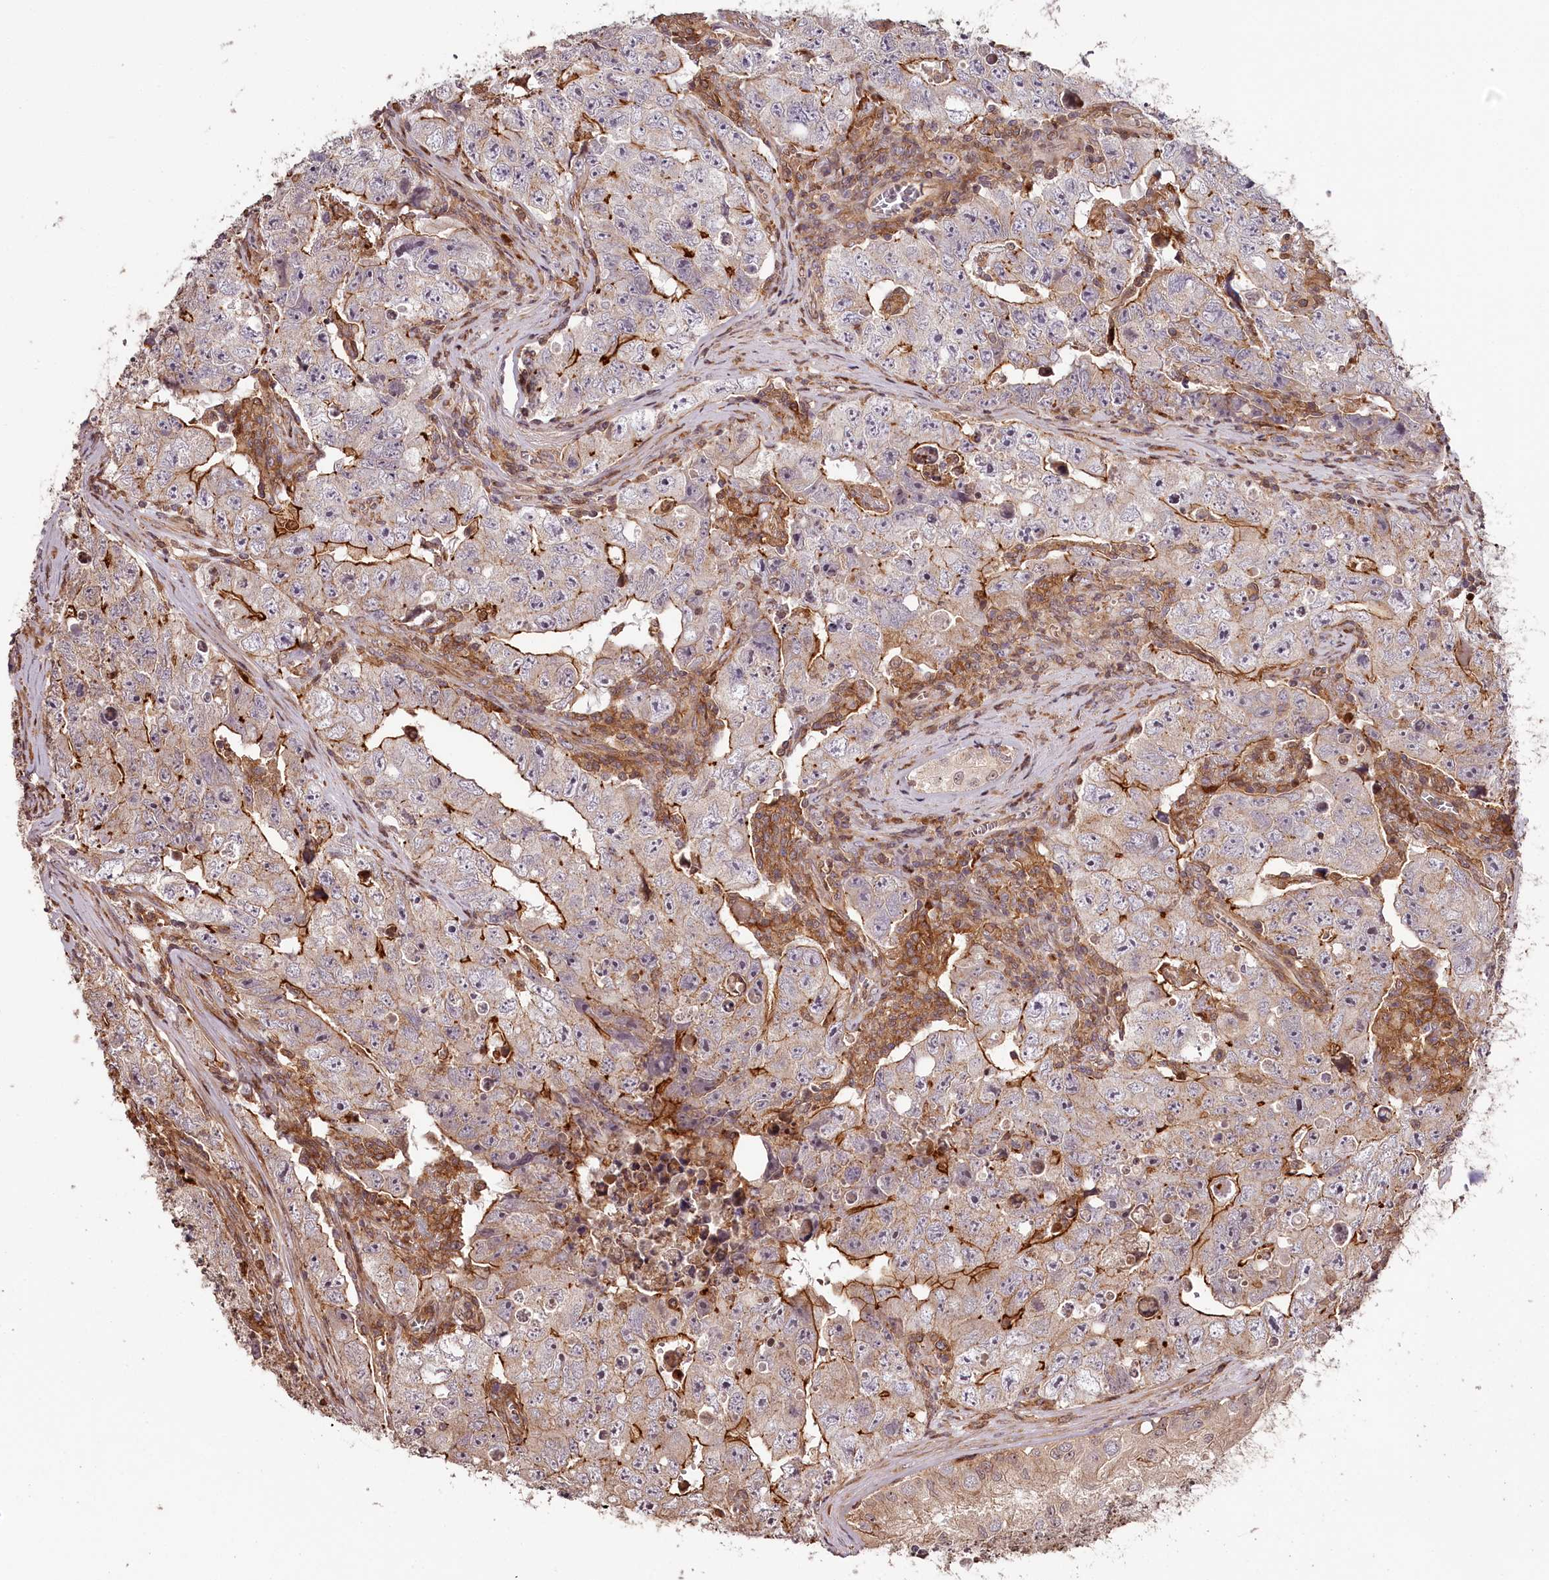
{"staining": {"intensity": "strong", "quantity": "25%-75%", "location": "cytoplasmic/membranous"}, "tissue": "testis cancer", "cell_type": "Tumor cells", "image_type": "cancer", "snomed": [{"axis": "morphology", "description": "Carcinoma, Embryonal, NOS"}, {"axis": "topography", "description": "Testis"}], "caption": "The image displays immunohistochemical staining of testis cancer (embryonal carcinoma). There is strong cytoplasmic/membranous expression is appreciated in about 25%-75% of tumor cells.", "gene": "KIF14", "patient": {"sex": "male", "age": 17}}